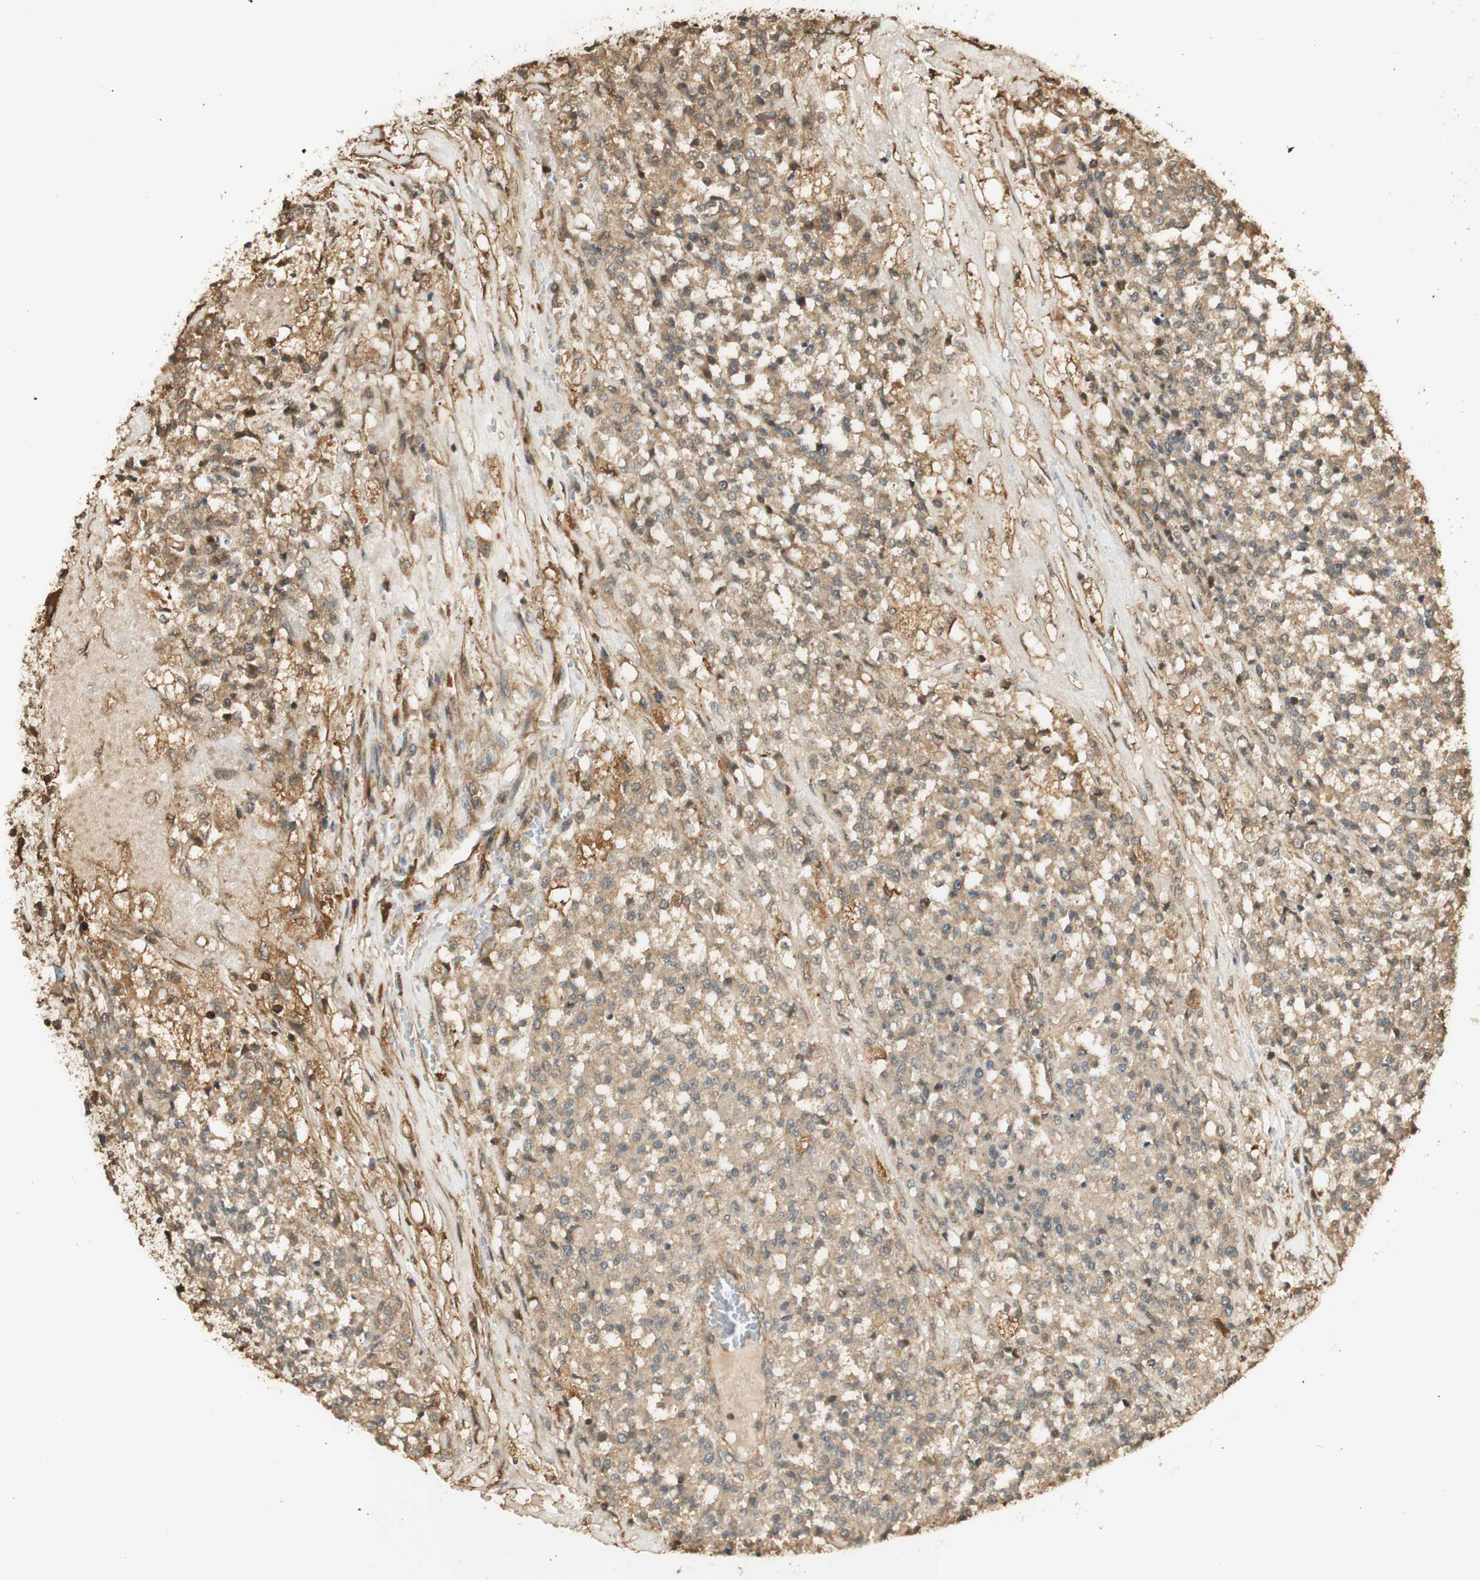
{"staining": {"intensity": "moderate", "quantity": ">75%", "location": "cytoplasmic/membranous"}, "tissue": "testis cancer", "cell_type": "Tumor cells", "image_type": "cancer", "snomed": [{"axis": "morphology", "description": "Seminoma, NOS"}, {"axis": "topography", "description": "Testis"}], "caption": "Protein expression analysis of testis cancer (seminoma) reveals moderate cytoplasmic/membranous expression in approximately >75% of tumor cells.", "gene": "AGER", "patient": {"sex": "male", "age": 59}}